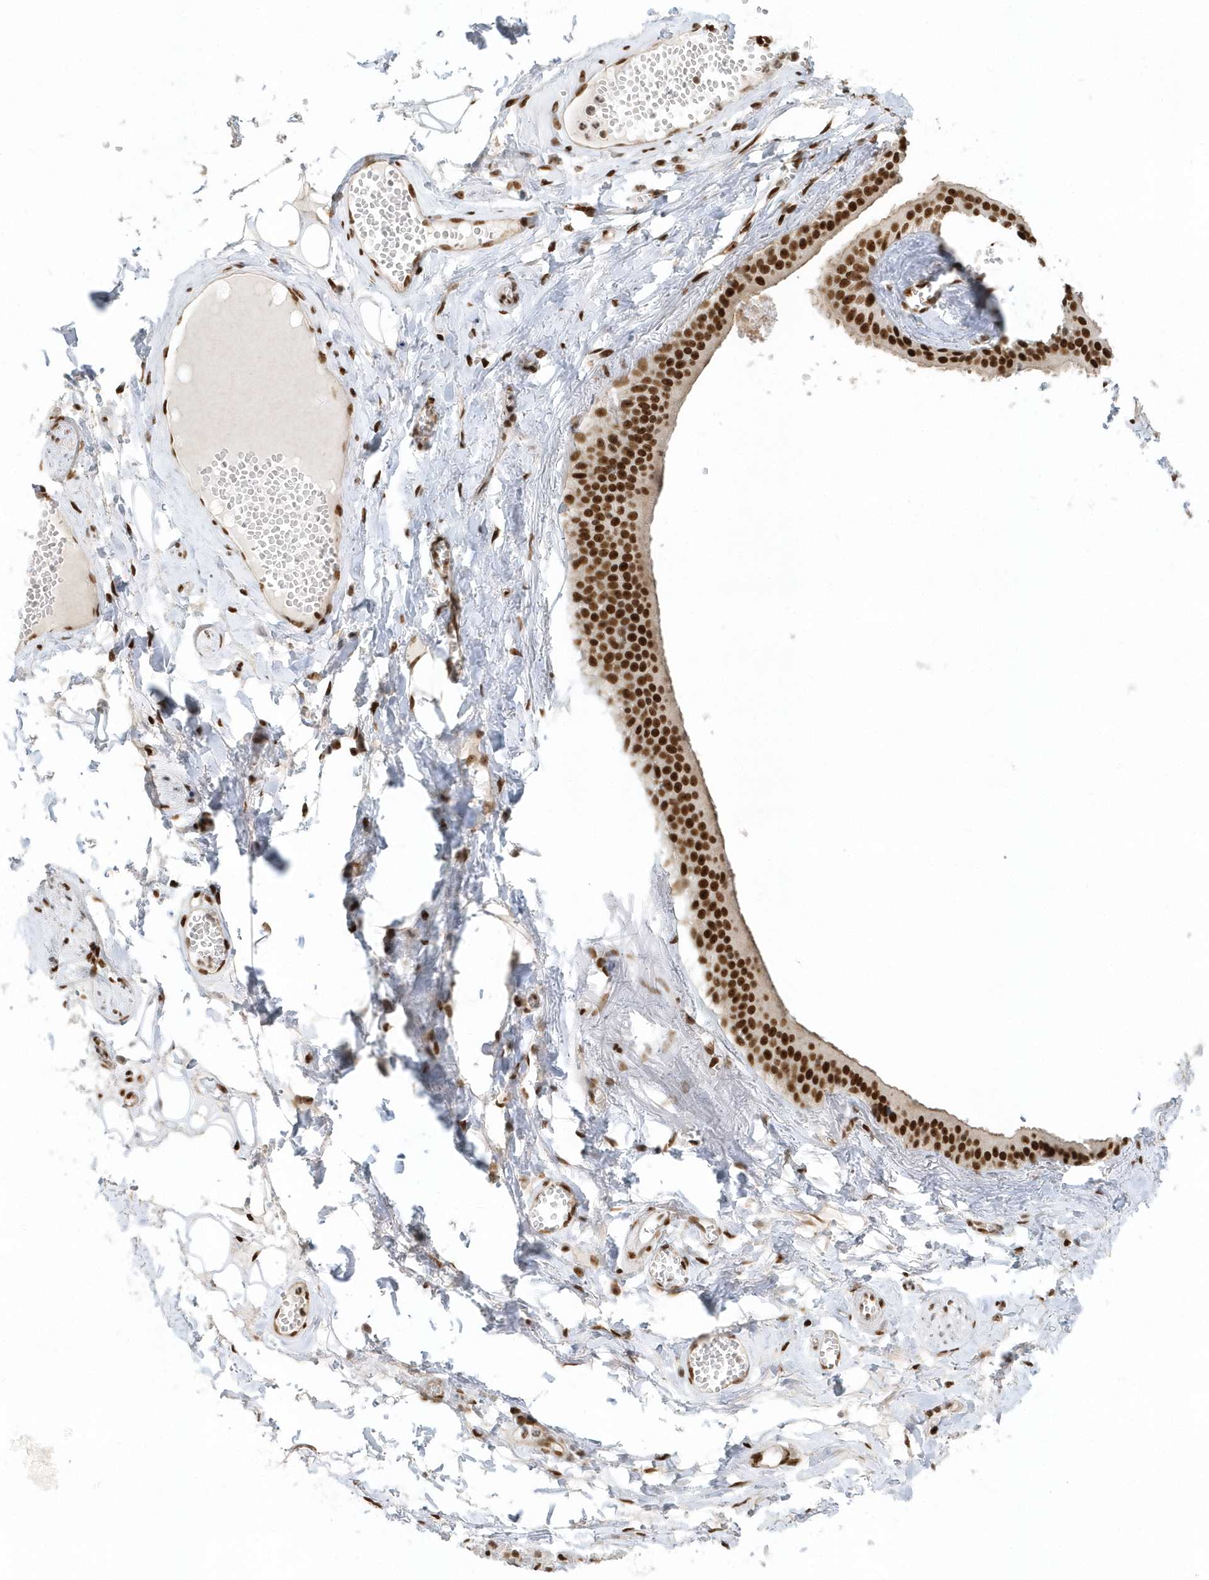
{"staining": {"intensity": "moderate", "quantity": ">75%", "location": "nuclear"}, "tissue": "adipose tissue", "cell_type": "Adipocytes", "image_type": "normal", "snomed": [{"axis": "morphology", "description": "Normal tissue, NOS"}, {"axis": "morphology", "description": "Inflammation, NOS"}, {"axis": "topography", "description": "Salivary gland"}, {"axis": "topography", "description": "Peripheral nerve tissue"}], "caption": "IHC image of normal adipose tissue stained for a protein (brown), which displays medium levels of moderate nuclear positivity in approximately >75% of adipocytes.", "gene": "SUMO2", "patient": {"sex": "female", "age": 75}}